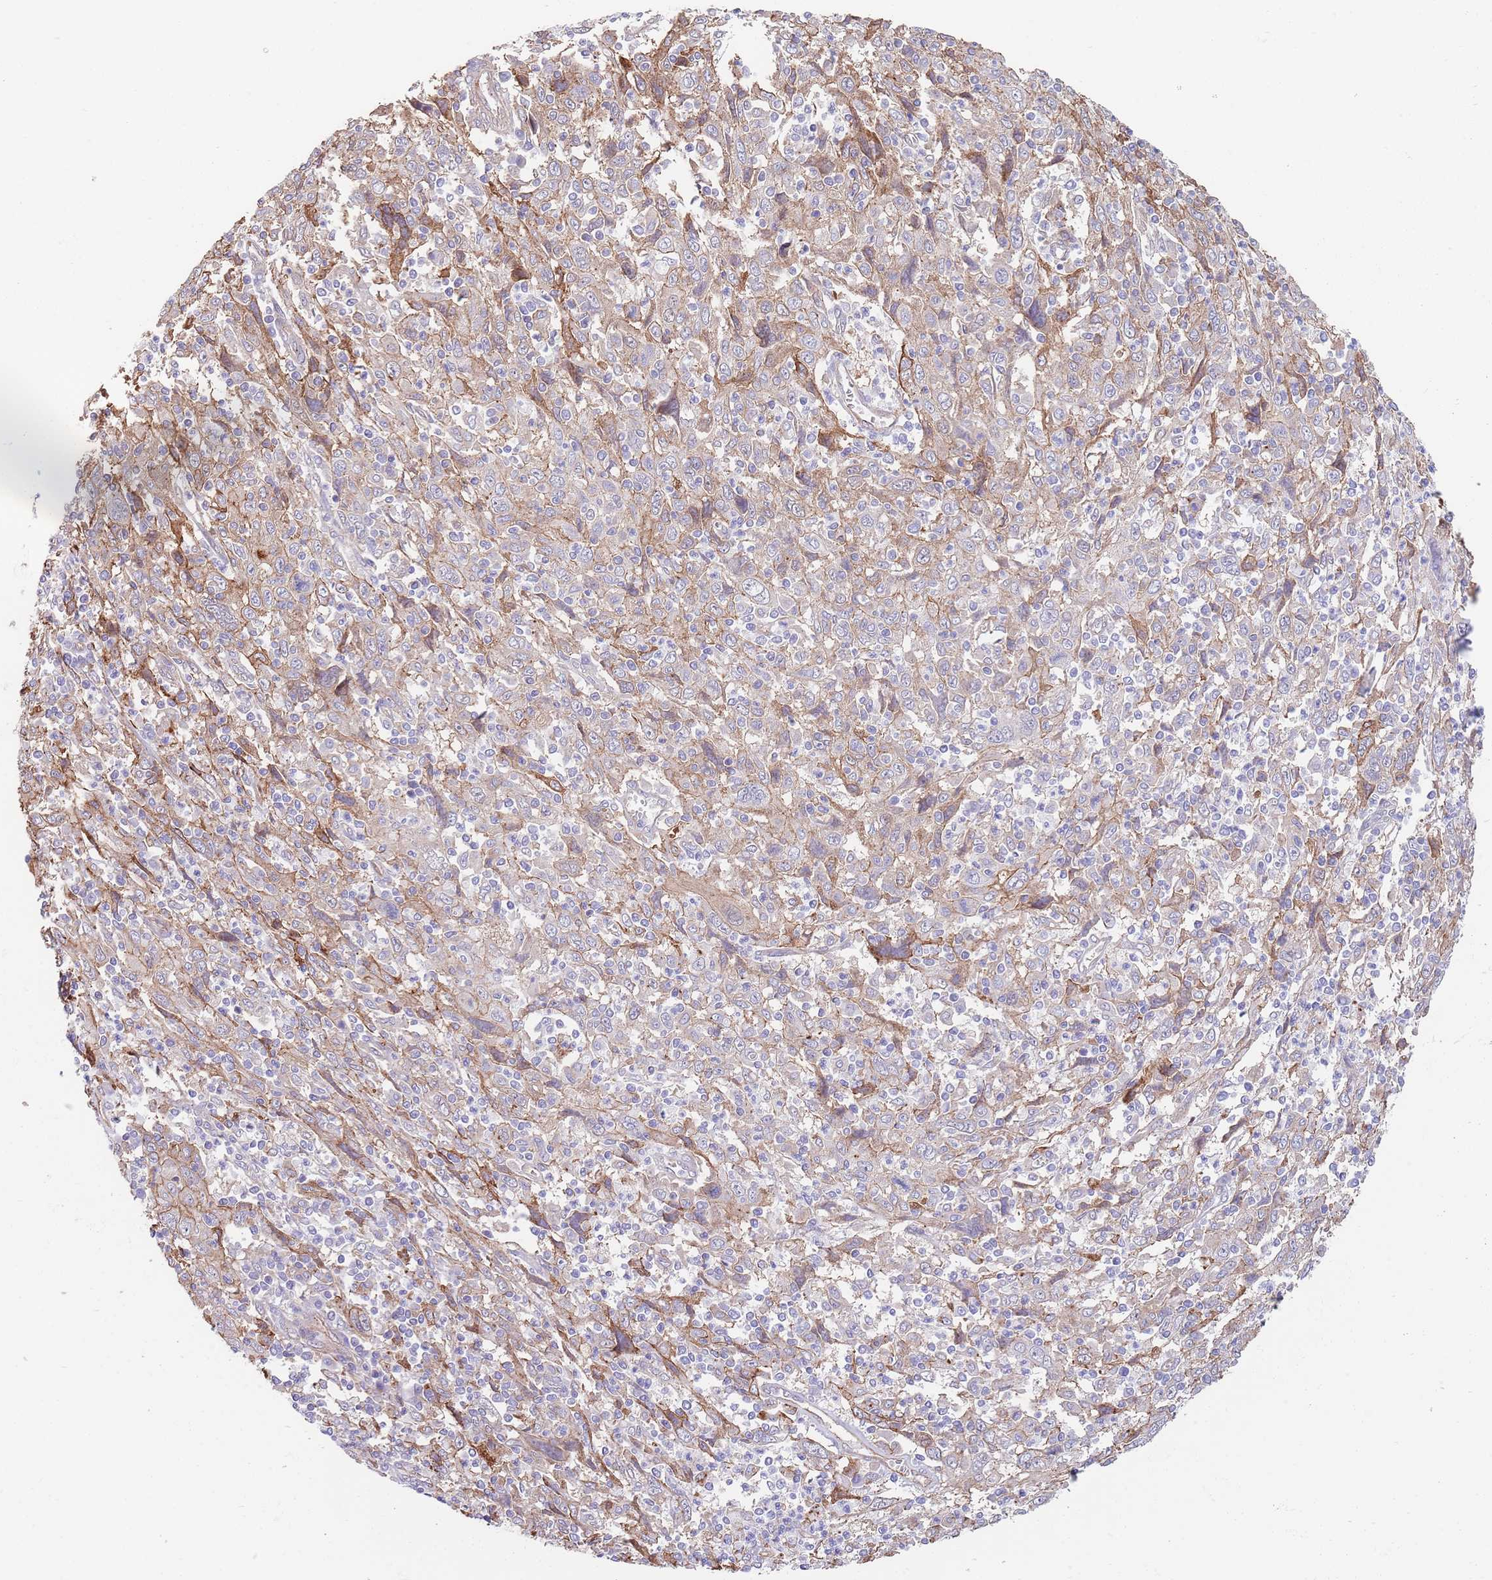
{"staining": {"intensity": "weak", "quantity": ">75%", "location": "cytoplasmic/membranous"}, "tissue": "cervical cancer", "cell_type": "Tumor cells", "image_type": "cancer", "snomed": [{"axis": "morphology", "description": "Squamous cell carcinoma, NOS"}, {"axis": "topography", "description": "Cervix"}], "caption": "DAB immunohistochemical staining of human cervical cancer (squamous cell carcinoma) displays weak cytoplasmic/membranous protein expression in about >75% of tumor cells.", "gene": "BPNT1", "patient": {"sex": "female", "age": 46}}